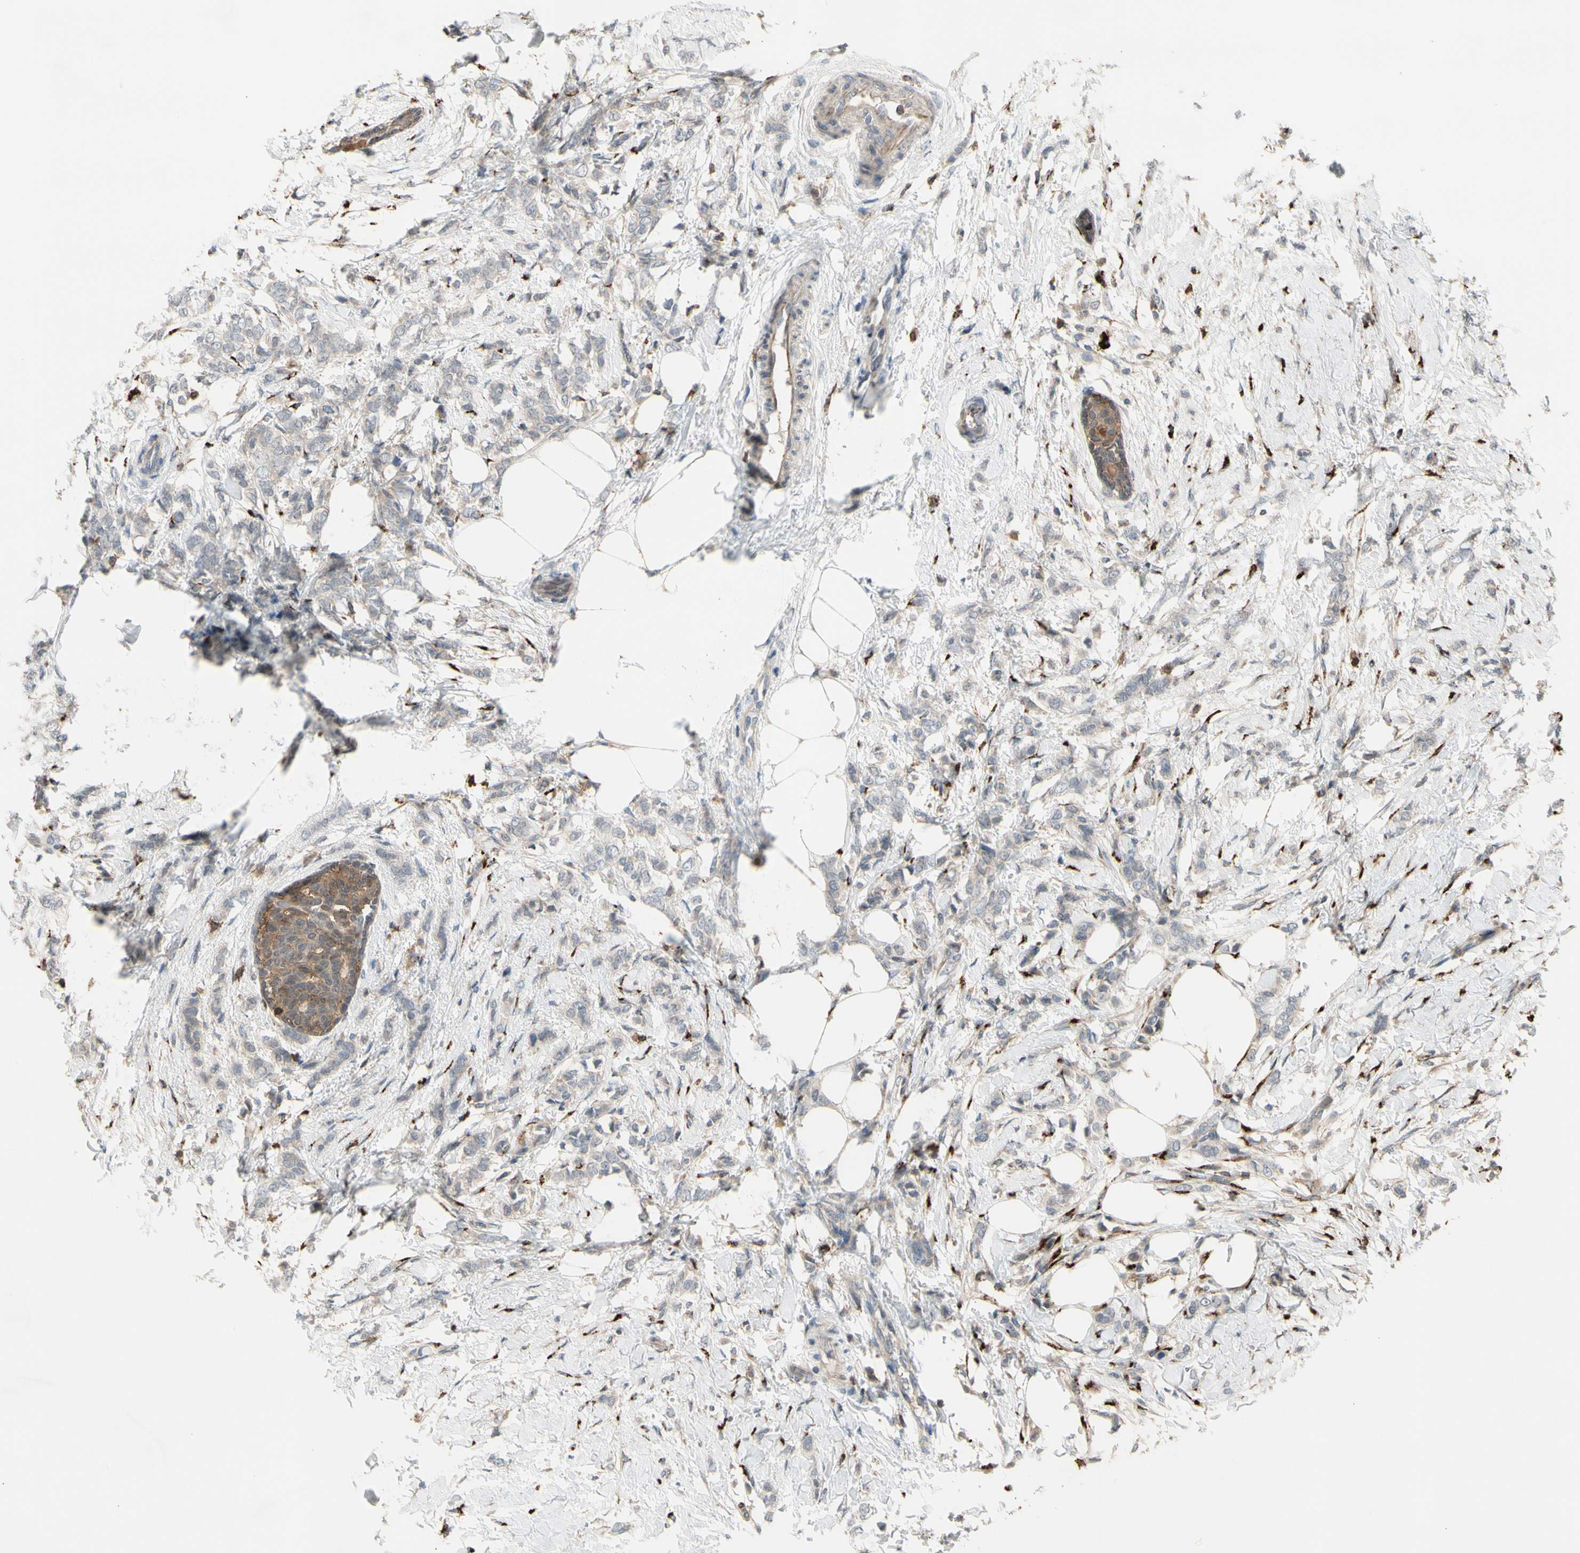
{"staining": {"intensity": "weak", "quantity": "<25%", "location": "cytoplasmic/membranous"}, "tissue": "breast cancer", "cell_type": "Tumor cells", "image_type": "cancer", "snomed": [{"axis": "morphology", "description": "Lobular carcinoma, in situ"}, {"axis": "morphology", "description": "Lobular carcinoma"}, {"axis": "topography", "description": "Breast"}], "caption": "The immunohistochemistry histopathology image has no significant expression in tumor cells of breast cancer (lobular carcinoma in situ) tissue.", "gene": "GALNT5", "patient": {"sex": "female", "age": 41}}